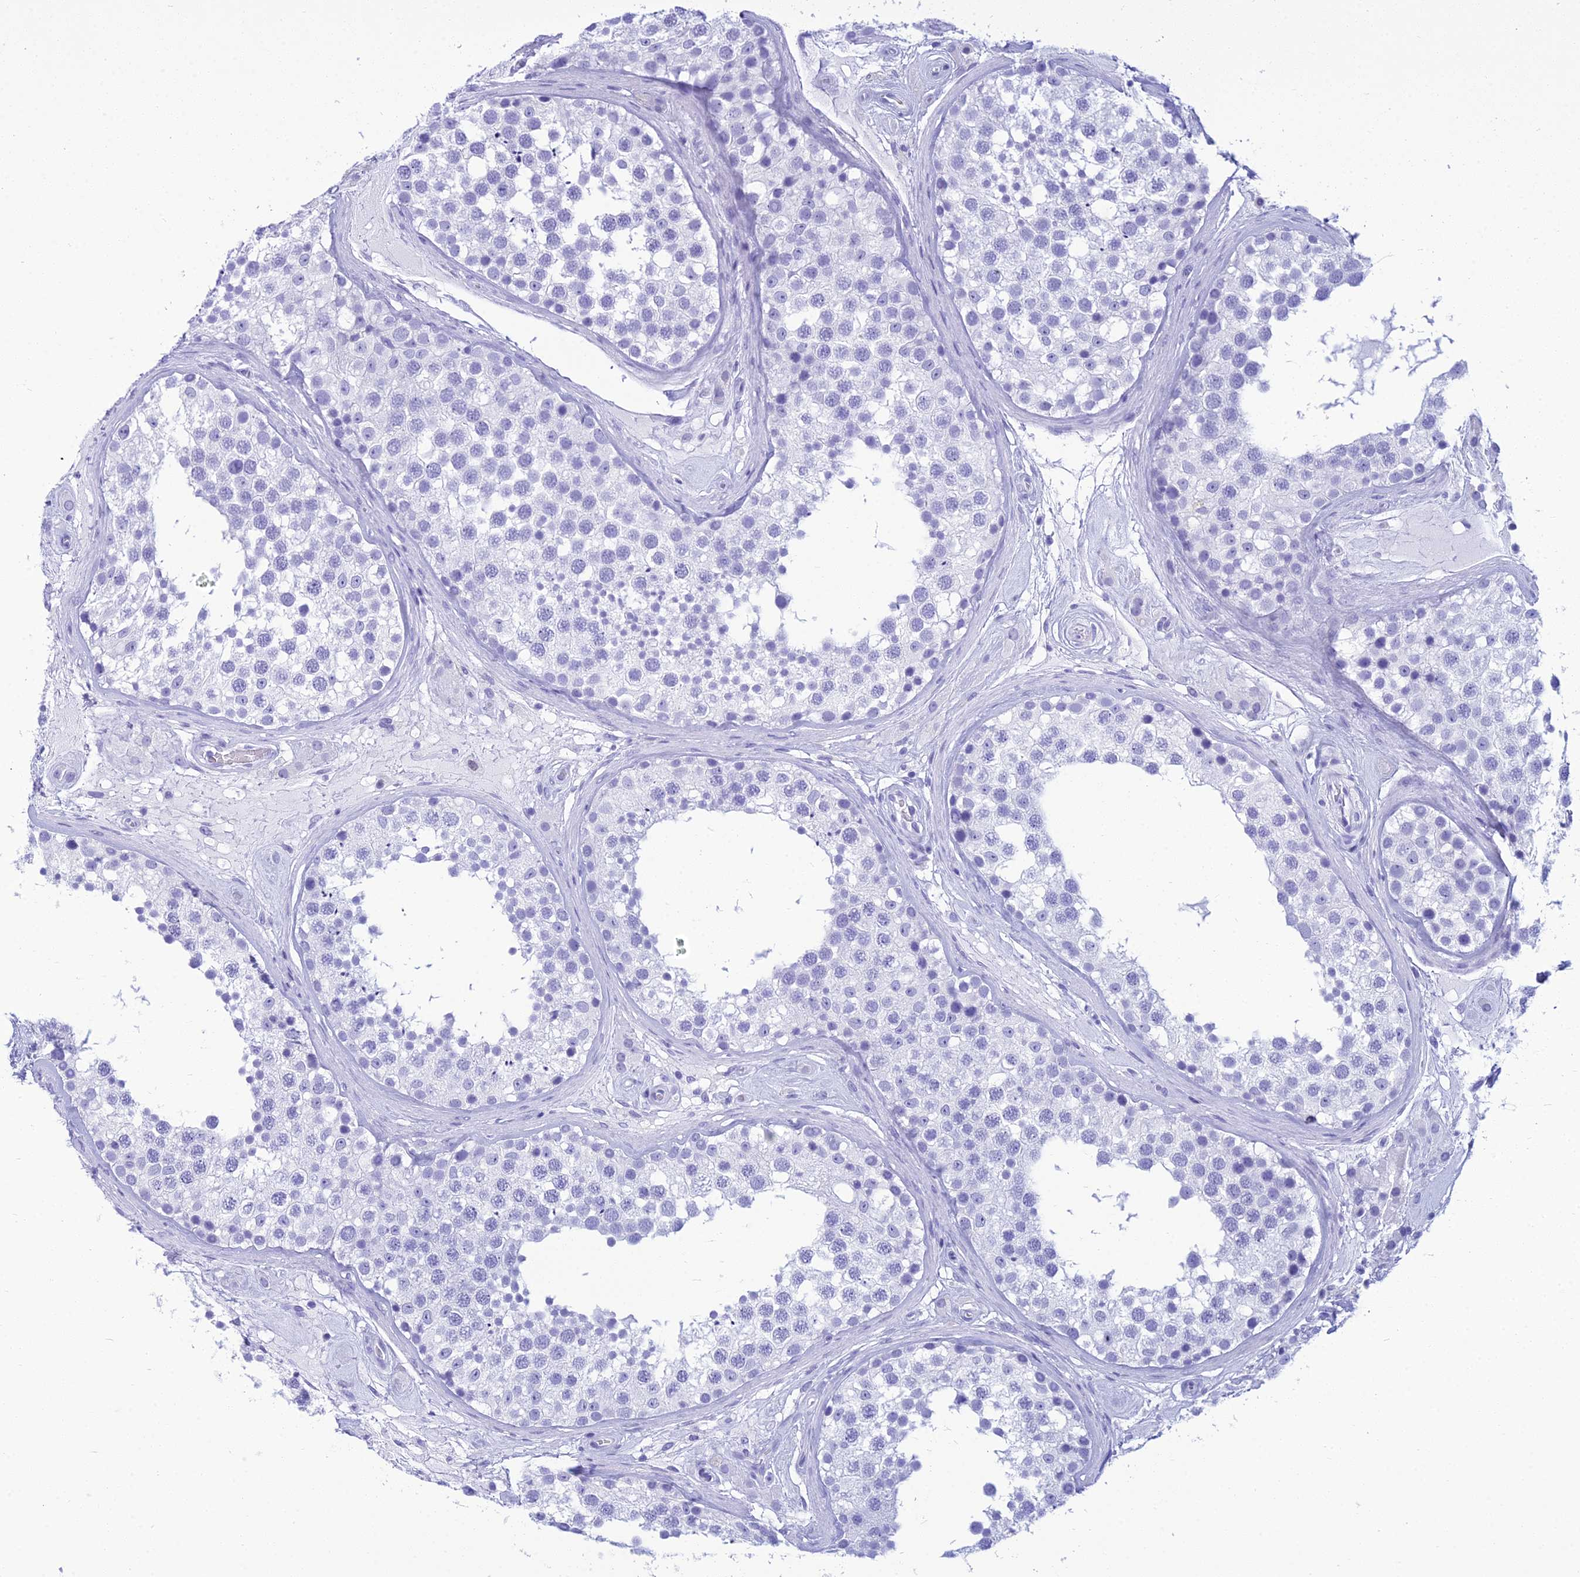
{"staining": {"intensity": "negative", "quantity": "none", "location": "none"}, "tissue": "testis", "cell_type": "Cells in seminiferous ducts", "image_type": "normal", "snomed": [{"axis": "morphology", "description": "Normal tissue, NOS"}, {"axis": "topography", "description": "Testis"}], "caption": "This is a photomicrograph of IHC staining of benign testis, which shows no staining in cells in seminiferous ducts.", "gene": "ZNF442", "patient": {"sex": "male", "age": 46}}